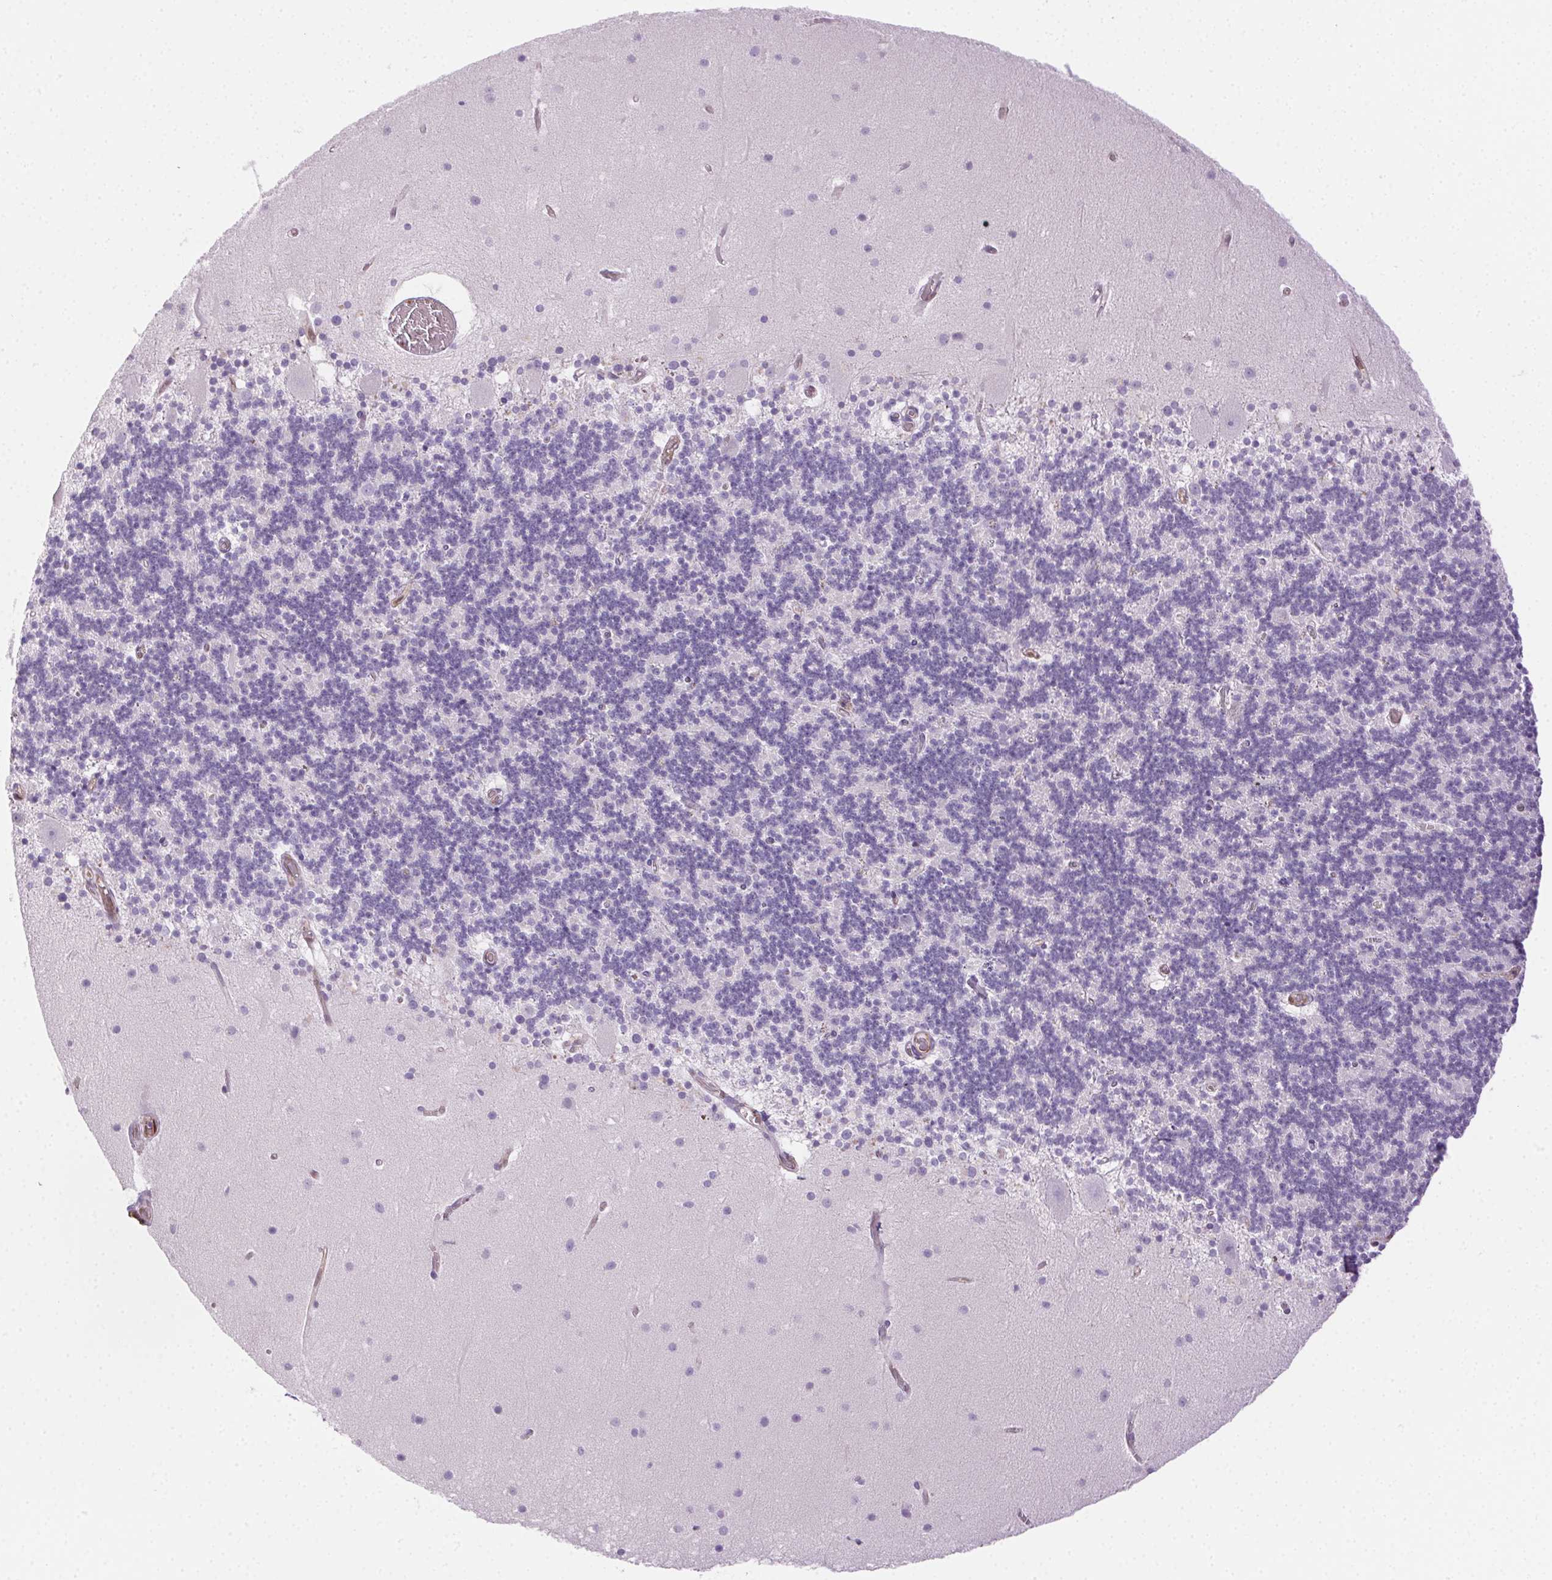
{"staining": {"intensity": "negative", "quantity": "none", "location": "none"}, "tissue": "cerebellum", "cell_type": "Cells in granular layer", "image_type": "normal", "snomed": [{"axis": "morphology", "description": "Normal tissue, NOS"}, {"axis": "topography", "description": "Cerebellum"}], "caption": "The micrograph shows no staining of cells in granular layer in normal cerebellum. The staining is performed using DAB brown chromogen with nuclei counter-stained in using hematoxylin.", "gene": "TMEM45A", "patient": {"sex": "male", "age": 70}}